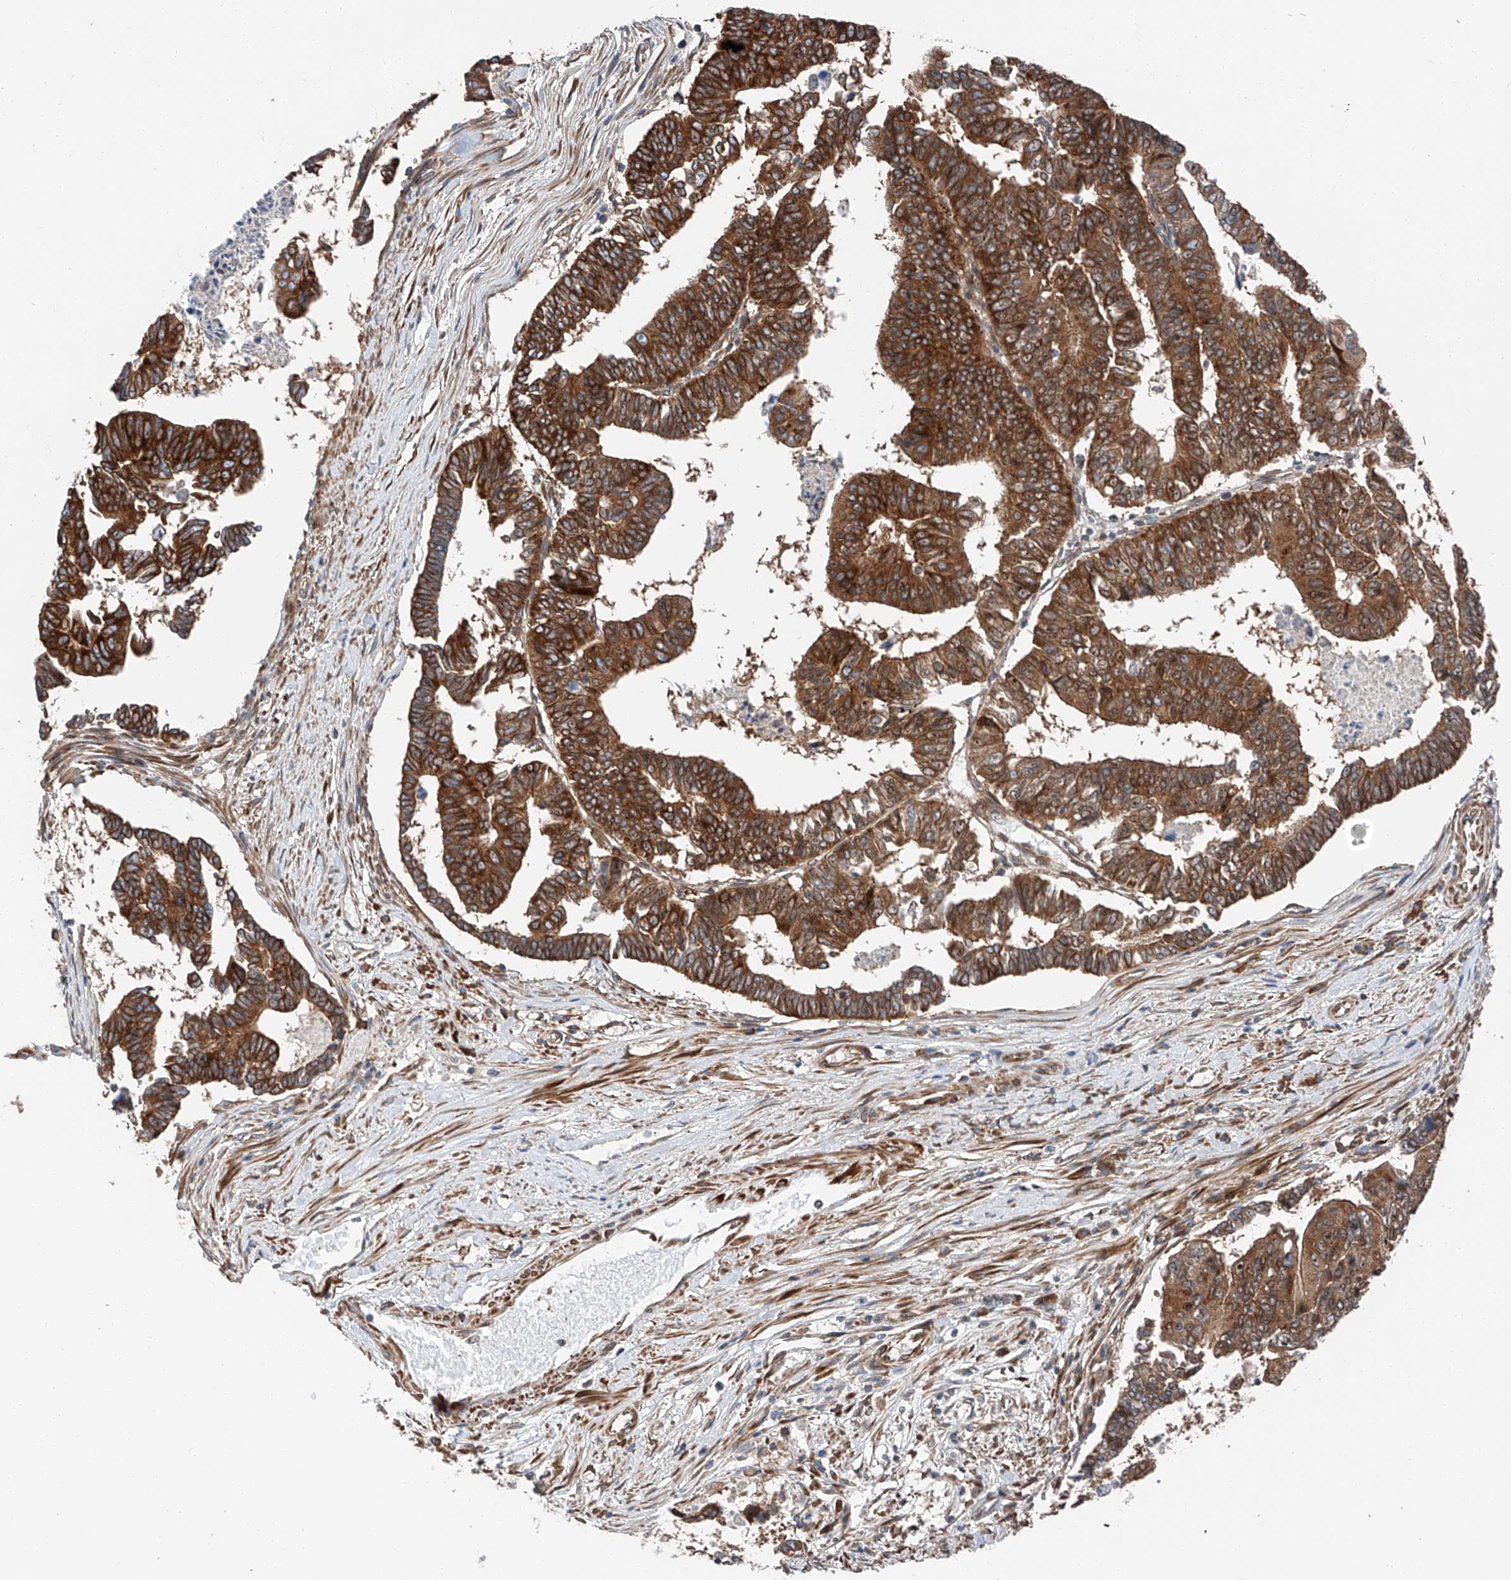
{"staining": {"intensity": "moderate", "quantity": ">75%", "location": "cytoplasmic/membranous"}, "tissue": "colorectal cancer", "cell_type": "Tumor cells", "image_type": "cancer", "snomed": [{"axis": "morphology", "description": "Adenocarcinoma, NOS"}, {"axis": "topography", "description": "Rectum"}], "caption": "Immunohistochemical staining of human colorectal cancer displays moderate cytoplasmic/membranous protein positivity in about >75% of tumor cells.", "gene": "ZC3H15", "patient": {"sex": "female", "age": 65}}